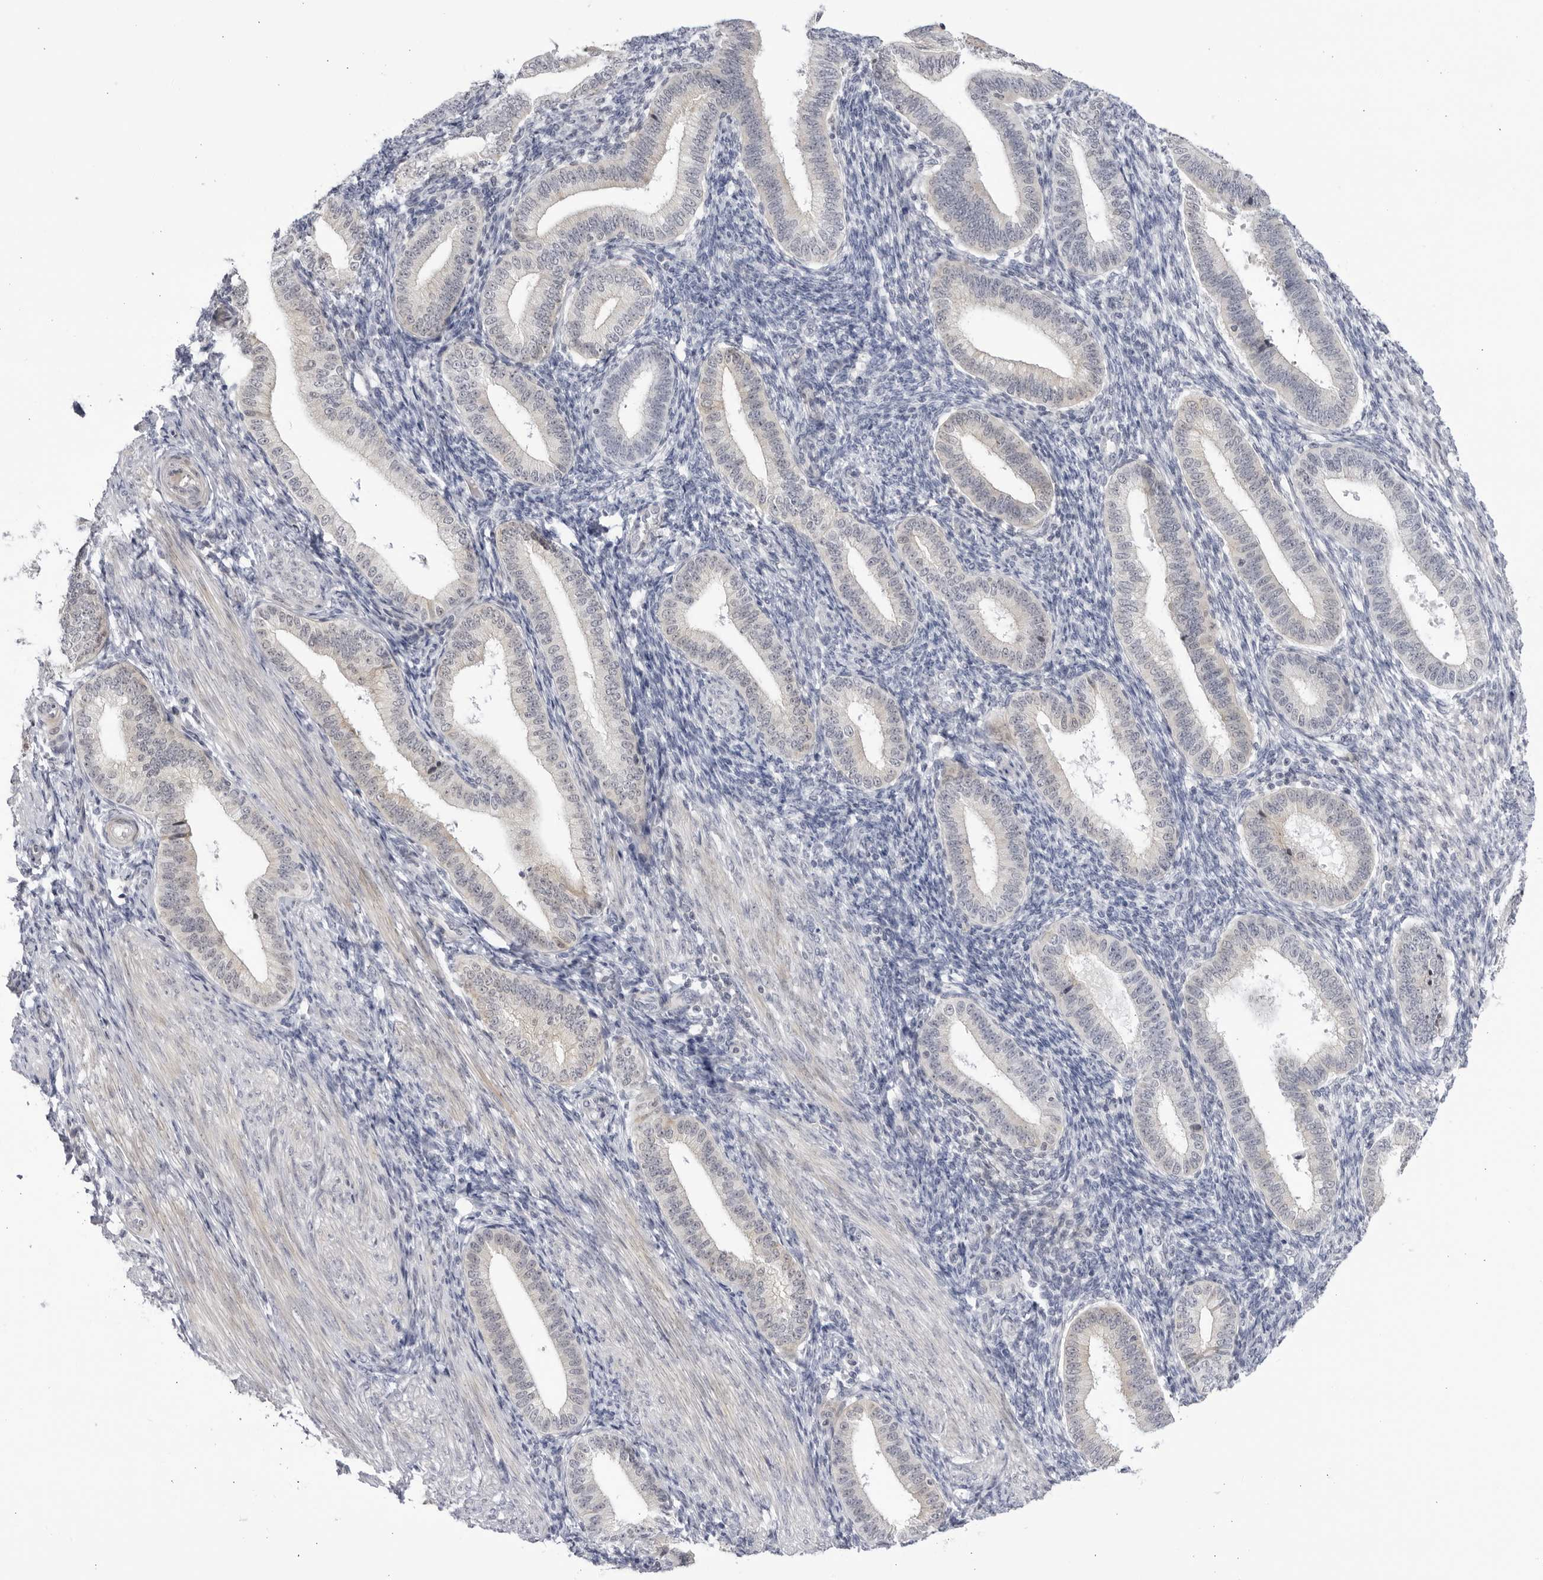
{"staining": {"intensity": "negative", "quantity": "none", "location": "none"}, "tissue": "endometrium", "cell_type": "Cells in endometrial stroma", "image_type": "normal", "snomed": [{"axis": "morphology", "description": "Normal tissue, NOS"}, {"axis": "topography", "description": "Endometrium"}], "caption": "This image is of normal endometrium stained with immunohistochemistry (IHC) to label a protein in brown with the nuclei are counter-stained blue. There is no expression in cells in endometrial stroma. The staining is performed using DAB brown chromogen with nuclei counter-stained in using hematoxylin.", "gene": "CNBD1", "patient": {"sex": "female", "age": 39}}